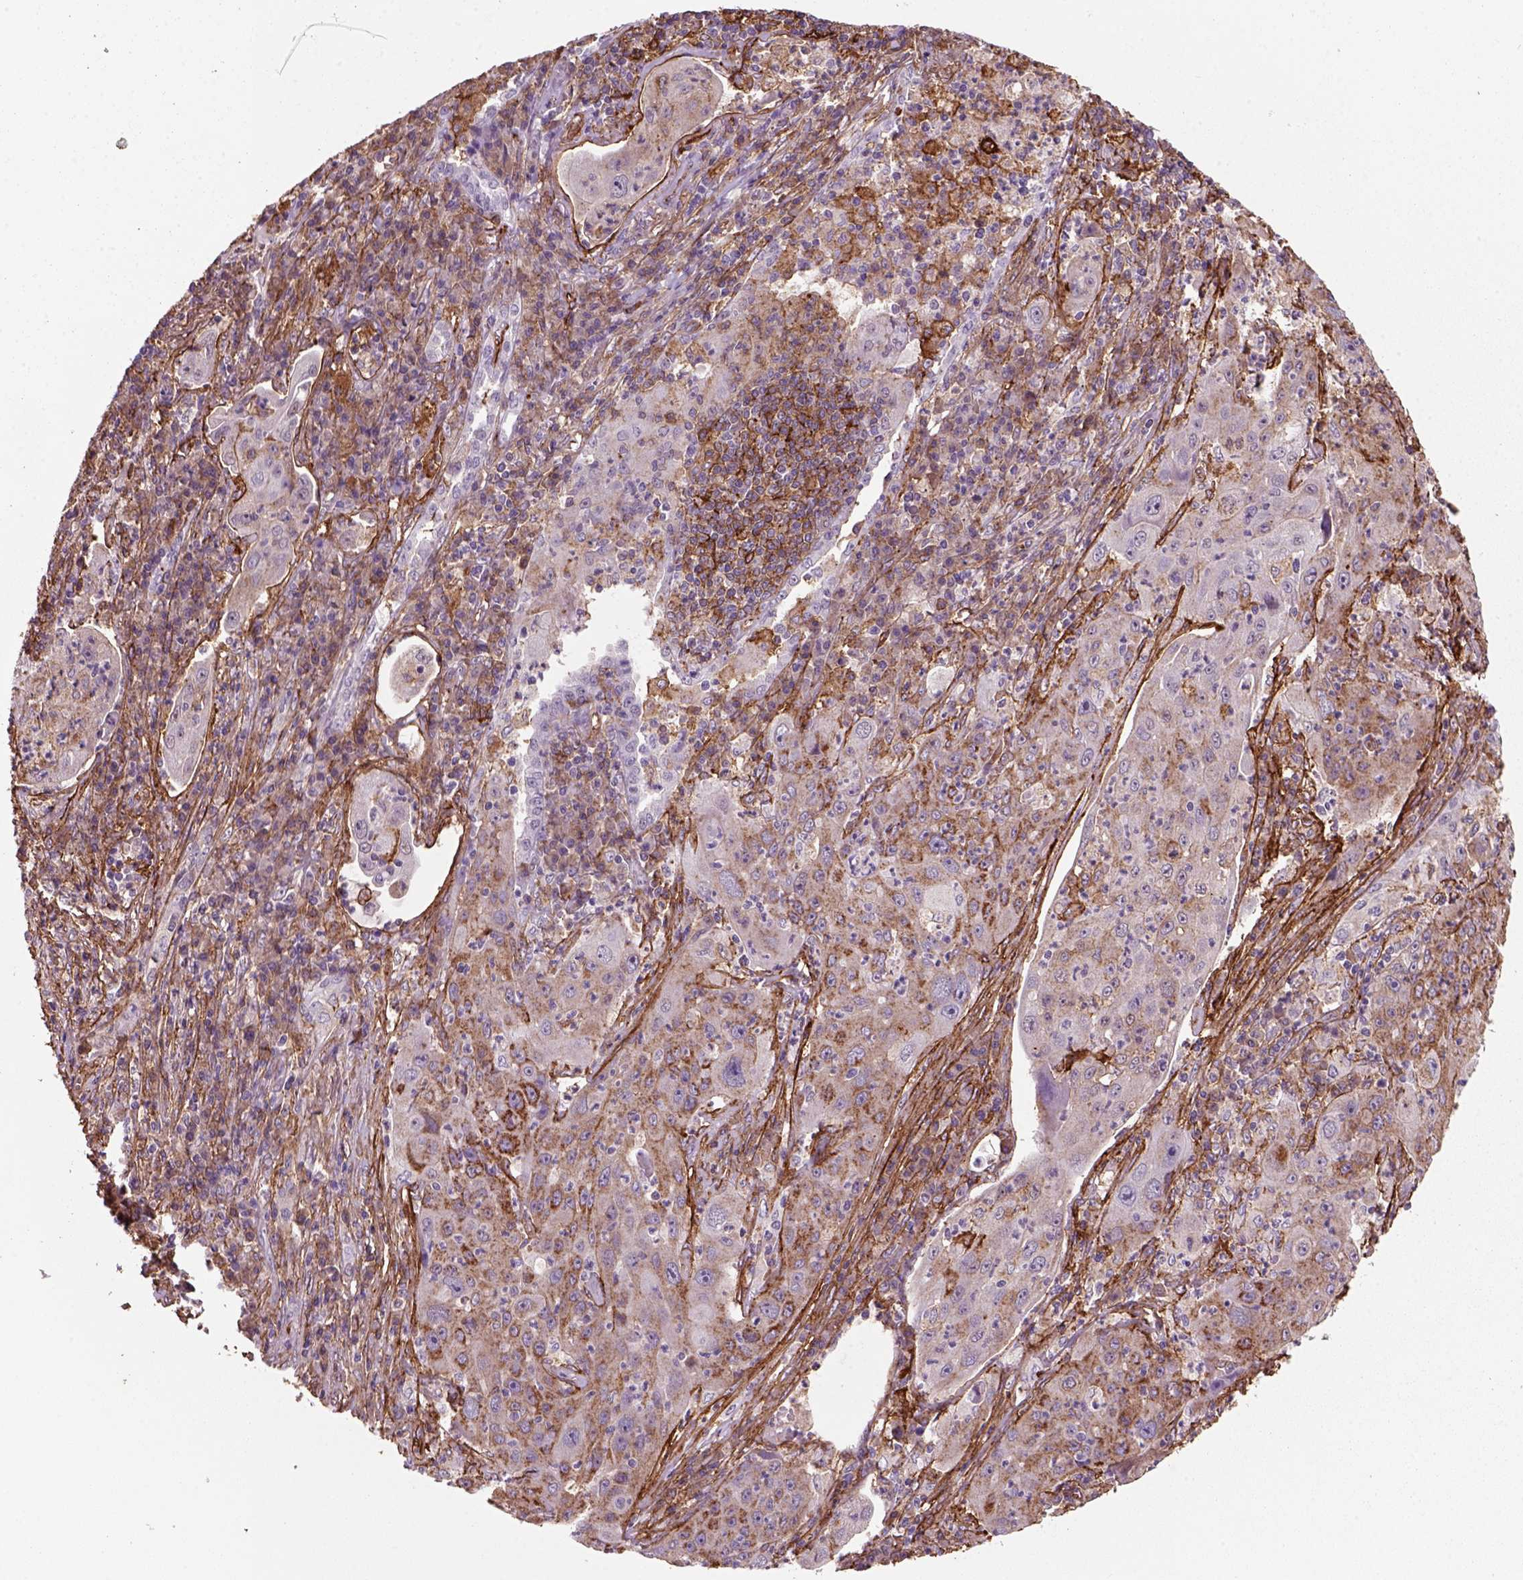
{"staining": {"intensity": "moderate", "quantity": "25%-75%", "location": "cytoplasmic/membranous"}, "tissue": "lung cancer", "cell_type": "Tumor cells", "image_type": "cancer", "snomed": [{"axis": "morphology", "description": "Squamous cell carcinoma, NOS"}, {"axis": "topography", "description": "Lung"}], "caption": "Protein staining of lung cancer (squamous cell carcinoma) tissue reveals moderate cytoplasmic/membranous expression in about 25%-75% of tumor cells.", "gene": "MARCKS", "patient": {"sex": "female", "age": 59}}